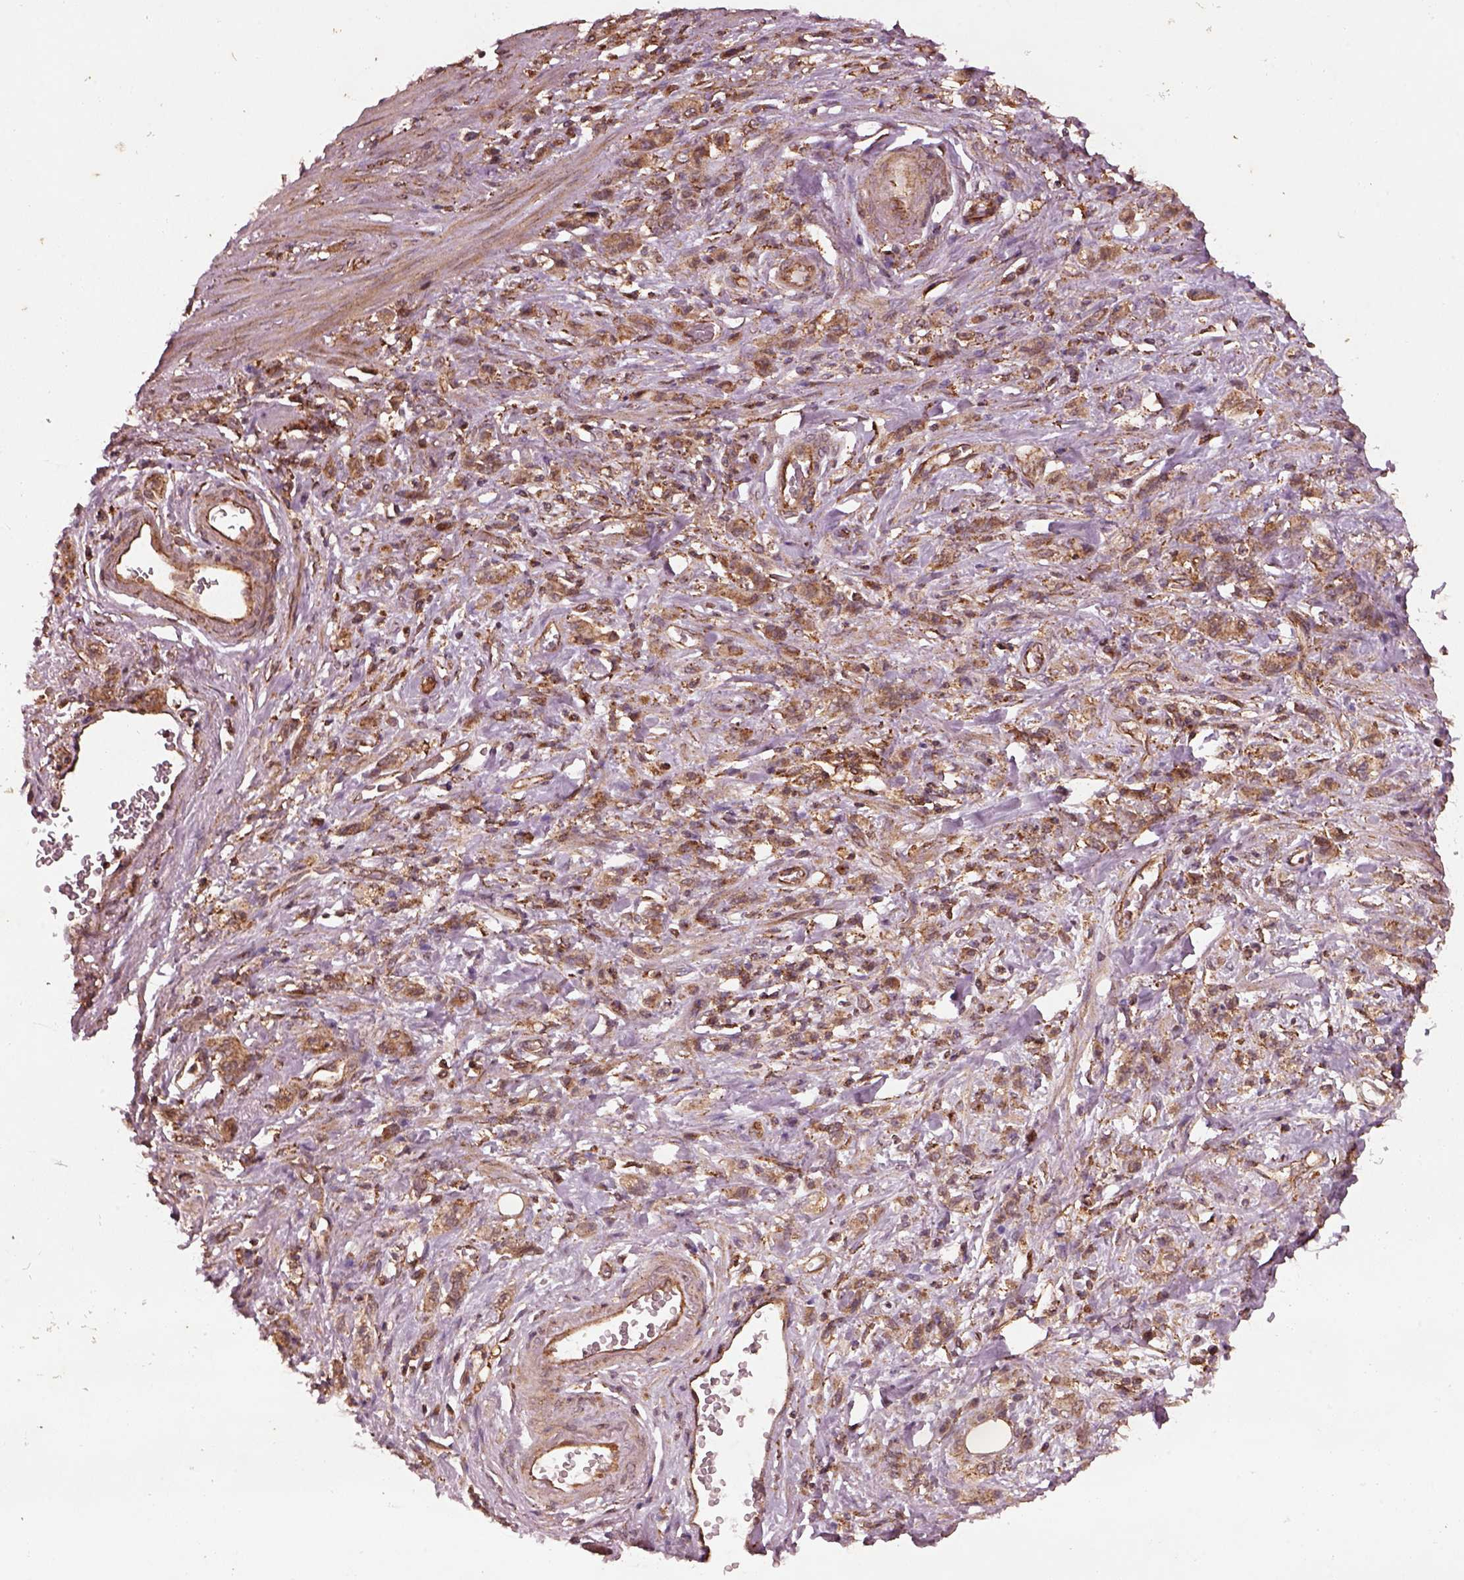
{"staining": {"intensity": "moderate", "quantity": "25%-75%", "location": "cytoplasmic/membranous"}, "tissue": "stomach cancer", "cell_type": "Tumor cells", "image_type": "cancer", "snomed": [{"axis": "morphology", "description": "Adenocarcinoma, NOS"}, {"axis": "topography", "description": "Stomach"}], "caption": "Stomach cancer stained for a protein (brown) demonstrates moderate cytoplasmic/membranous positive staining in about 25%-75% of tumor cells.", "gene": "WASHC2A", "patient": {"sex": "male", "age": 77}}